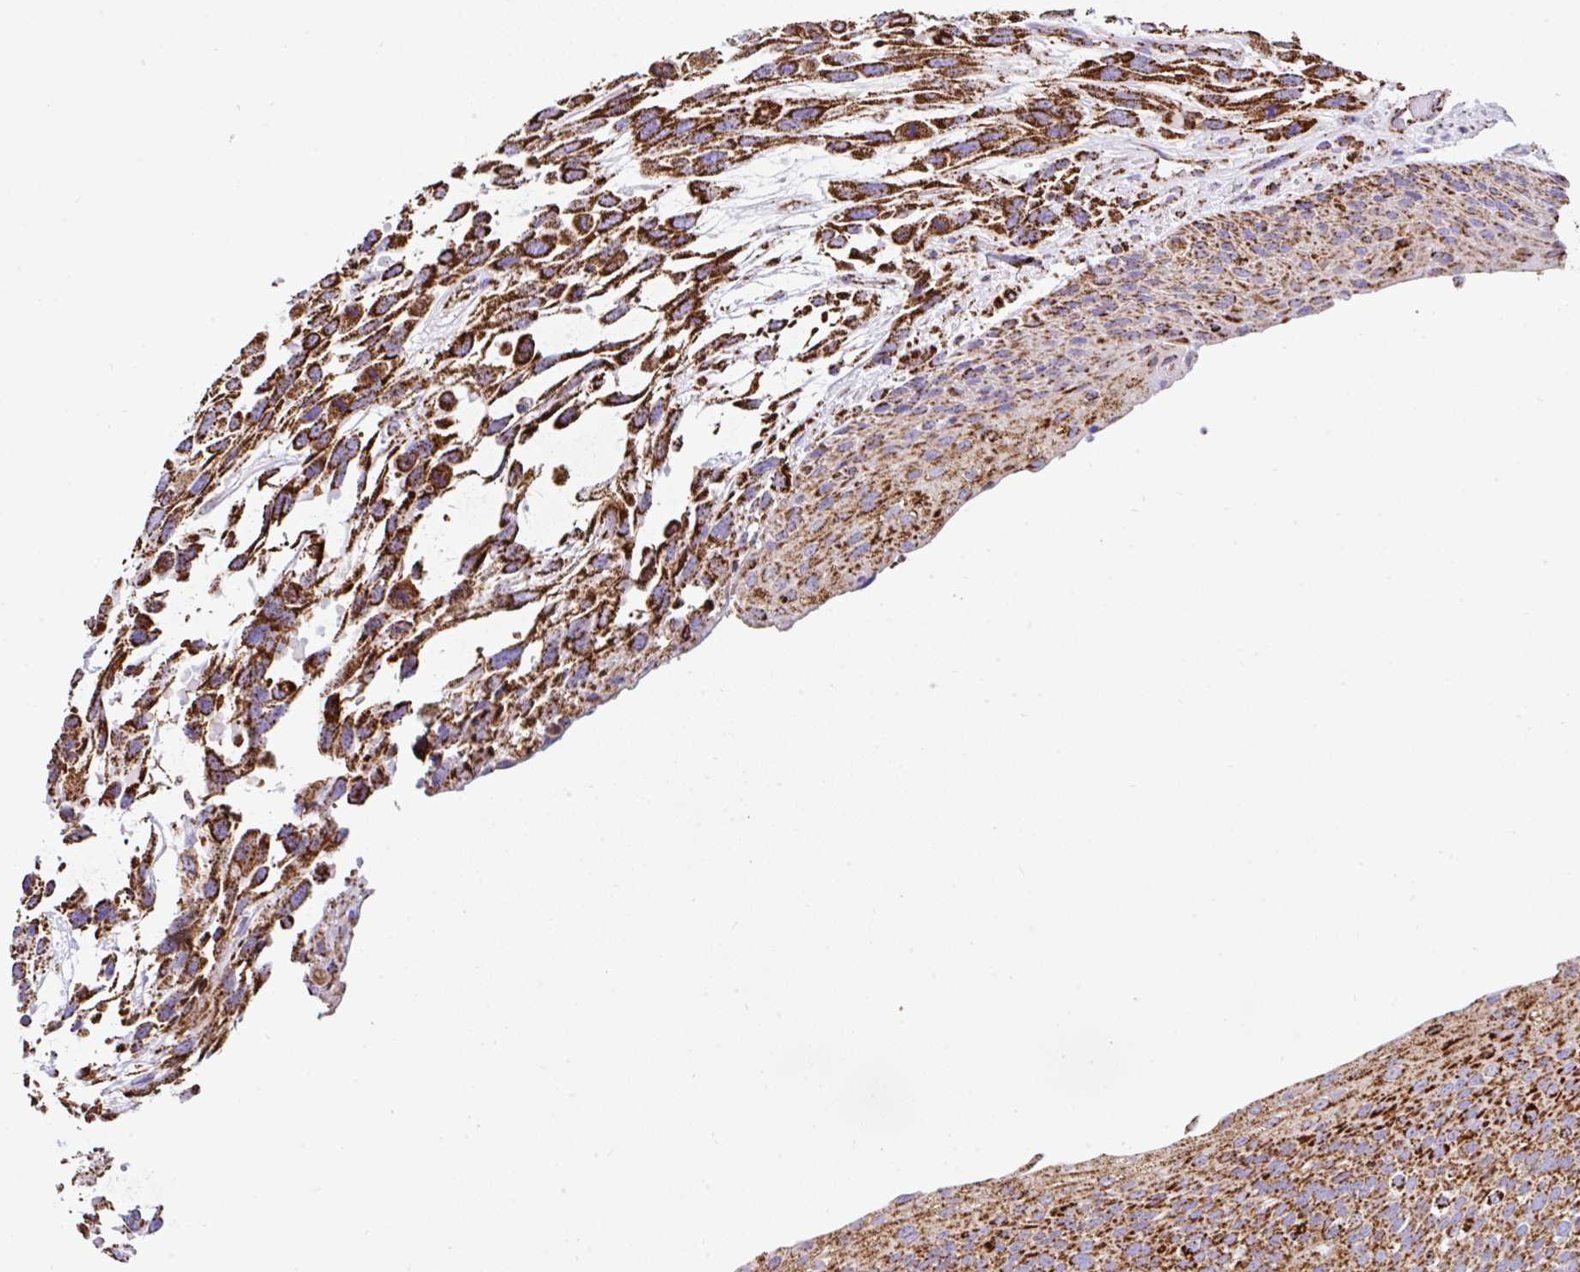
{"staining": {"intensity": "strong", "quantity": ">75%", "location": "cytoplasmic/membranous"}, "tissue": "urothelial cancer", "cell_type": "Tumor cells", "image_type": "cancer", "snomed": [{"axis": "morphology", "description": "Urothelial carcinoma, High grade"}, {"axis": "topography", "description": "Urinary bladder"}], "caption": "An immunohistochemistry micrograph of tumor tissue is shown. Protein staining in brown labels strong cytoplasmic/membranous positivity in urothelial cancer within tumor cells.", "gene": "ANKRD33B", "patient": {"sex": "female", "age": 70}}